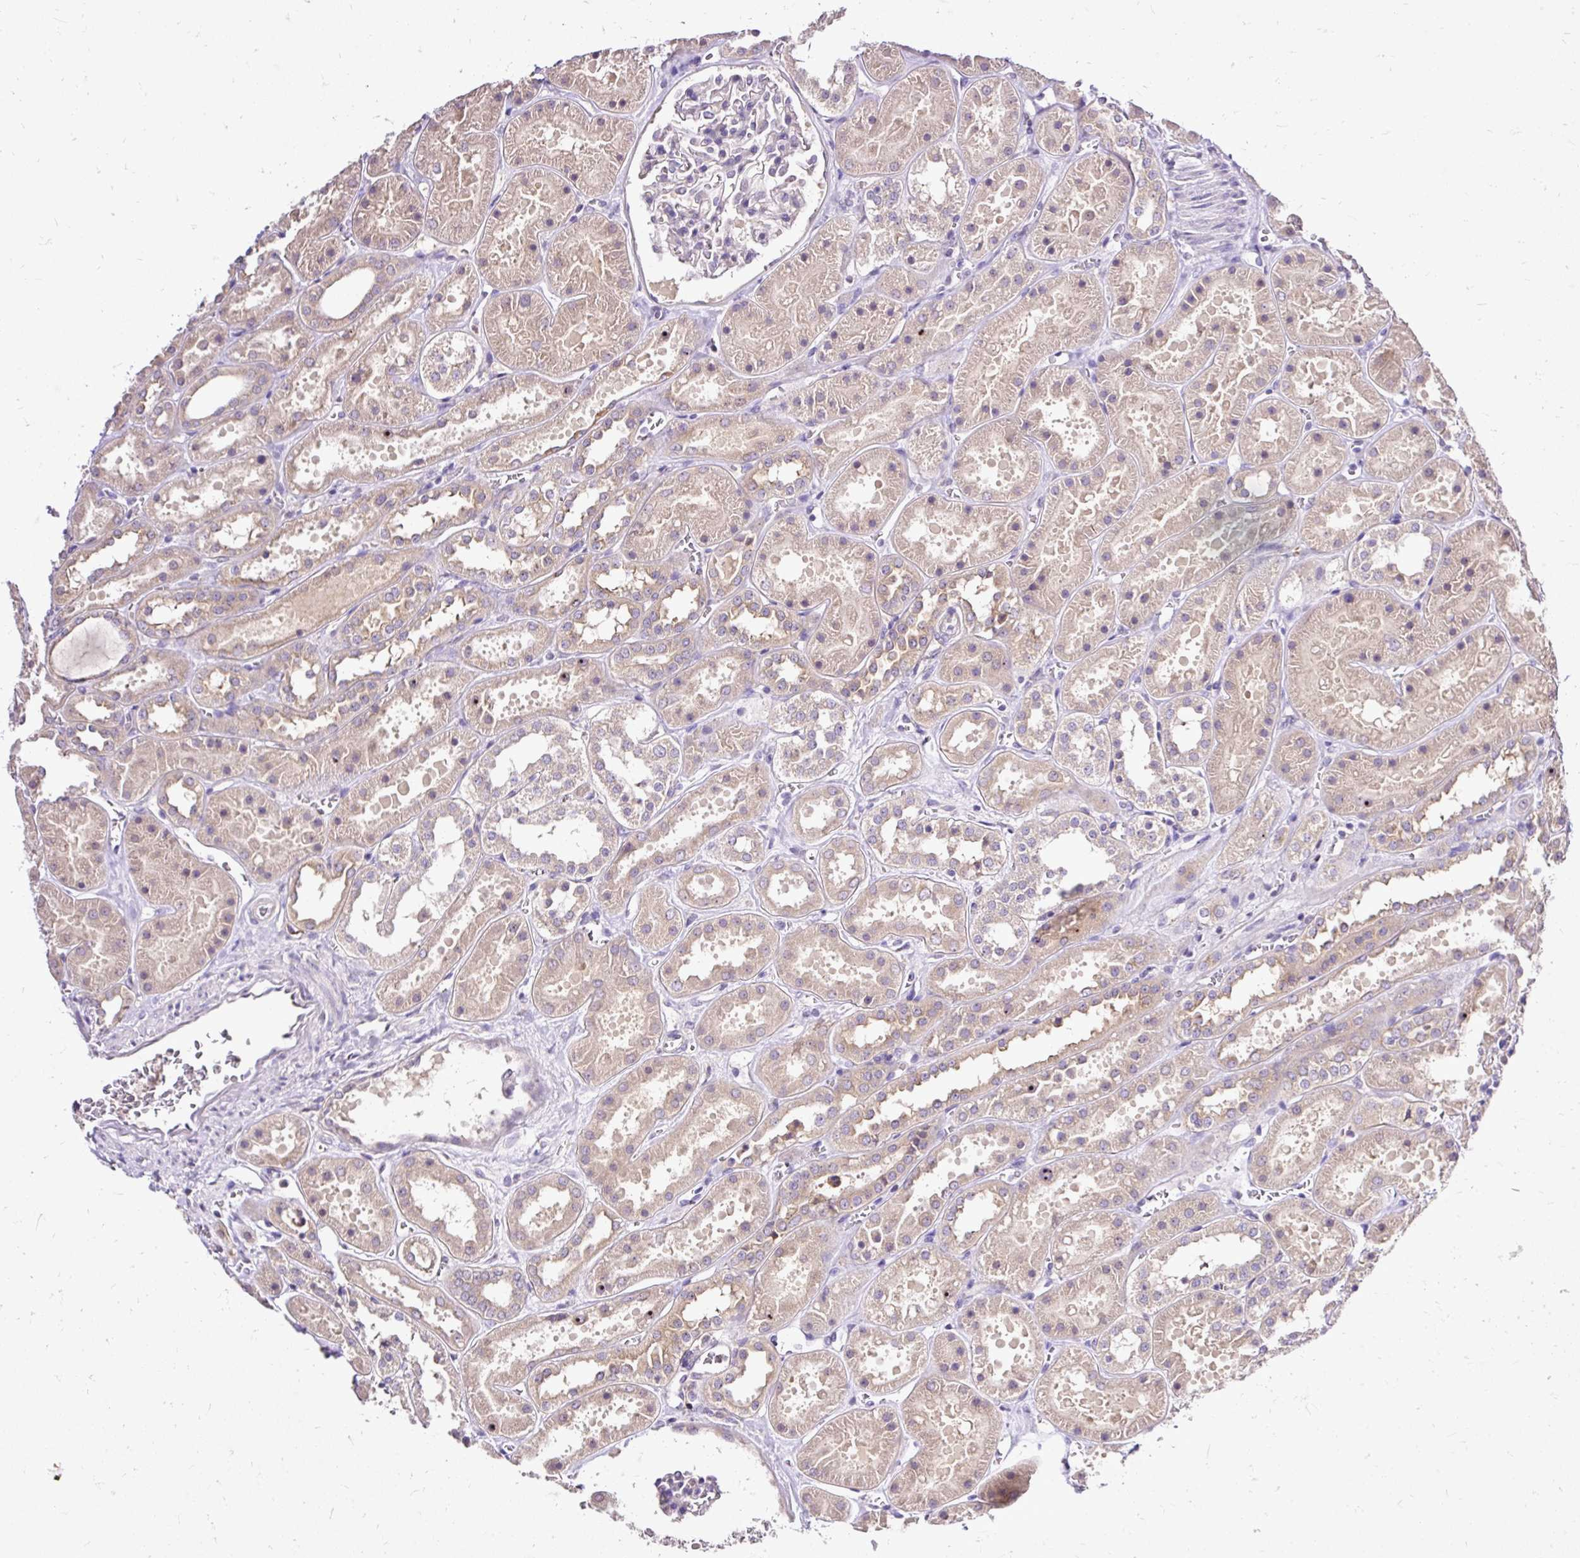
{"staining": {"intensity": "negative", "quantity": "none", "location": "none"}, "tissue": "kidney", "cell_type": "Cells in glomeruli", "image_type": "normal", "snomed": [{"axis": "morphology", "description": "Normal tissue, NOS"}, {"axis": "topography", "description": "Kidney"}], "caption": "A micrograph of kidney stained for a protein exhibits no brown staining in cells in glomeruli. The staining is performed using DAB (3,3'-diaminobenzidine) brown chromogen with nuclei counter-stained in using hematoxylin.", "gene": "SEC63", "patient": {"sex": "female", "age": 41}}